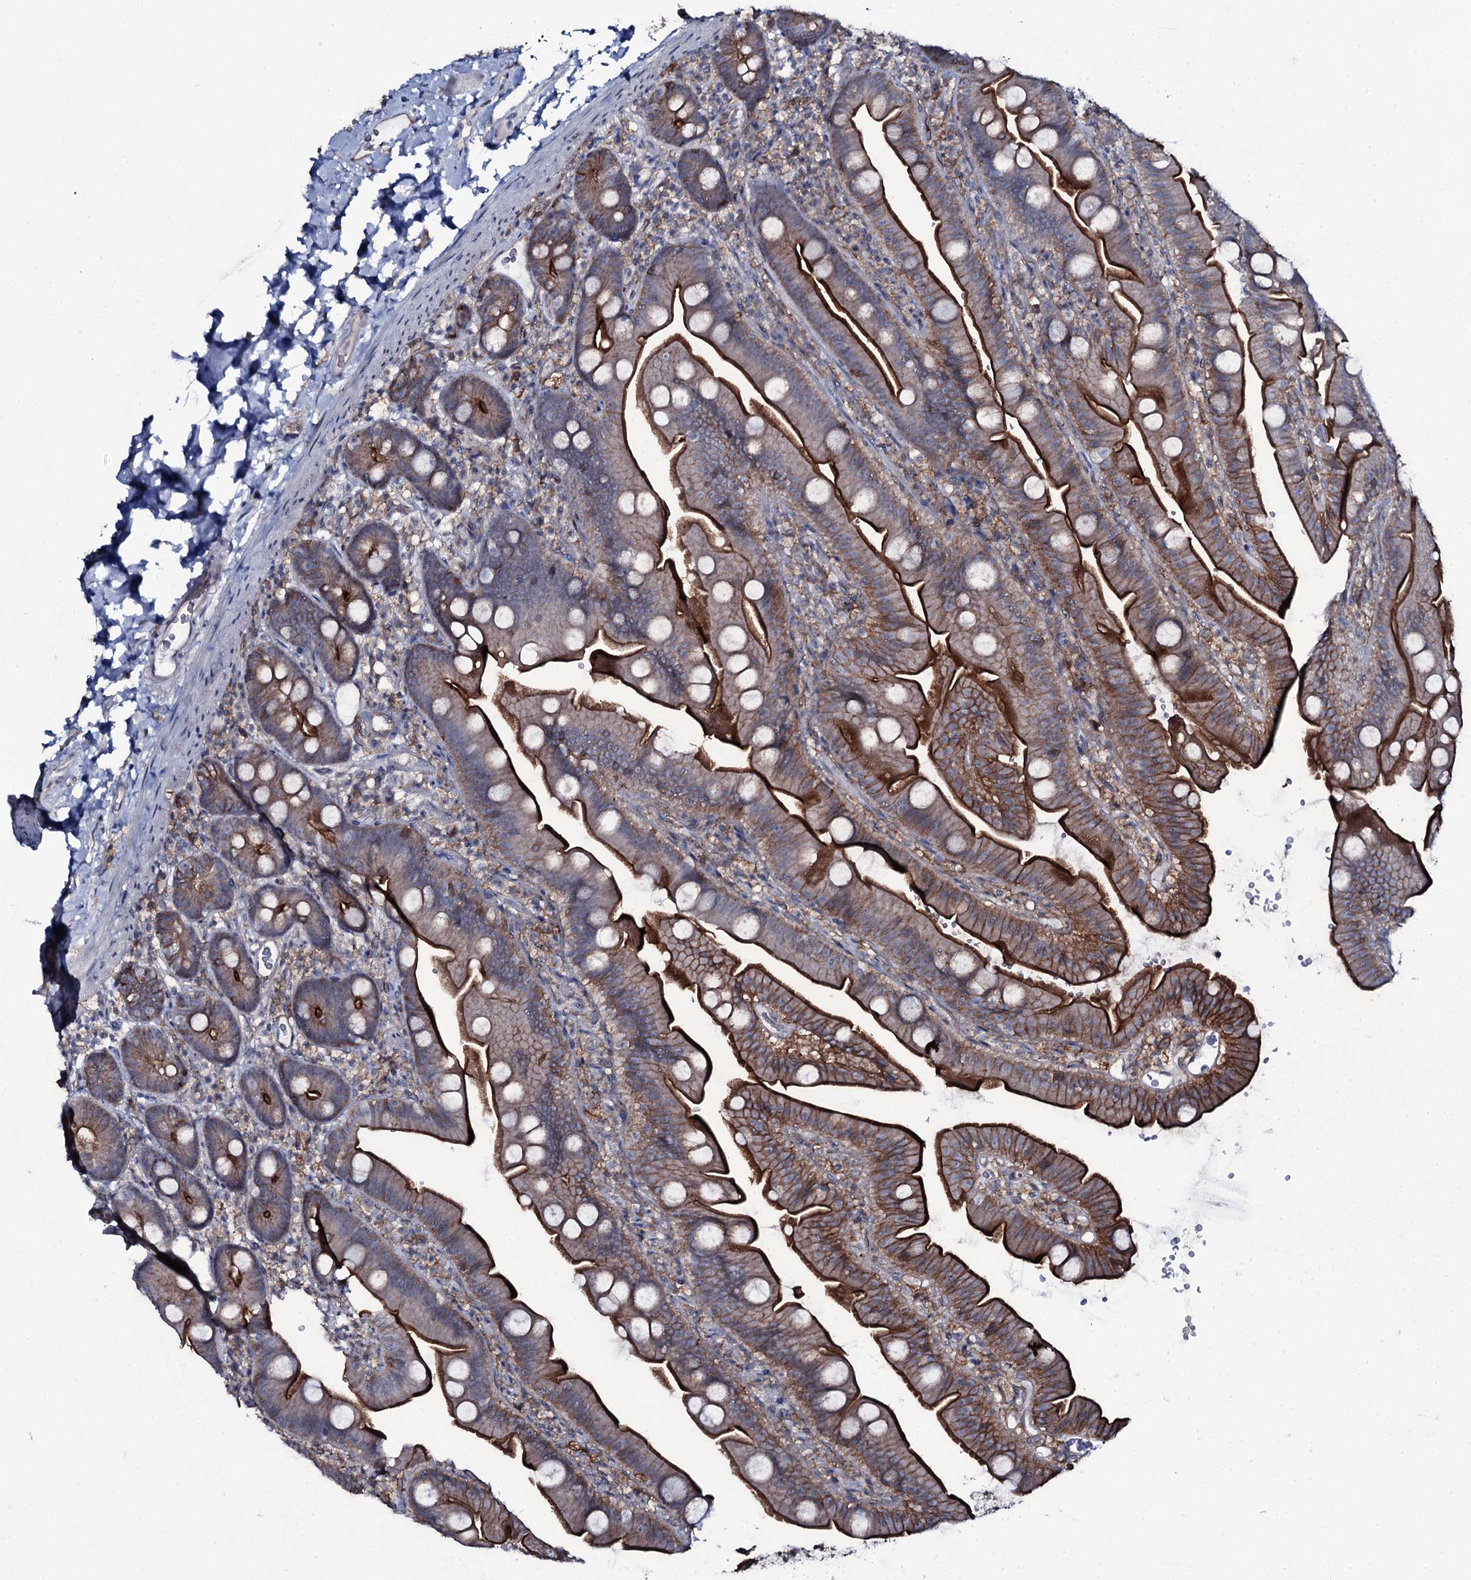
{"staining": {"intensity": "strong", "quantity": "25%-75%", "location": "cytoplasmic/membranous"}, "tissue": "small intestine", "cell_type": "Glandular cells", "image_type": "normal", "snomed": [{"axis": "morphology", "description": "Normal tissue, NOS"}, {"axis": "topography", "description": "Small intestine"}], "caption": "A high-resolution image shows IHC staining of normal small intestine, which demonstrates strong cytoplasmic/membranous expression in approximately 25%-75% of glandular cells.", "gene": "SNAP23", "patient": {"sex": "female", "age": 68}}